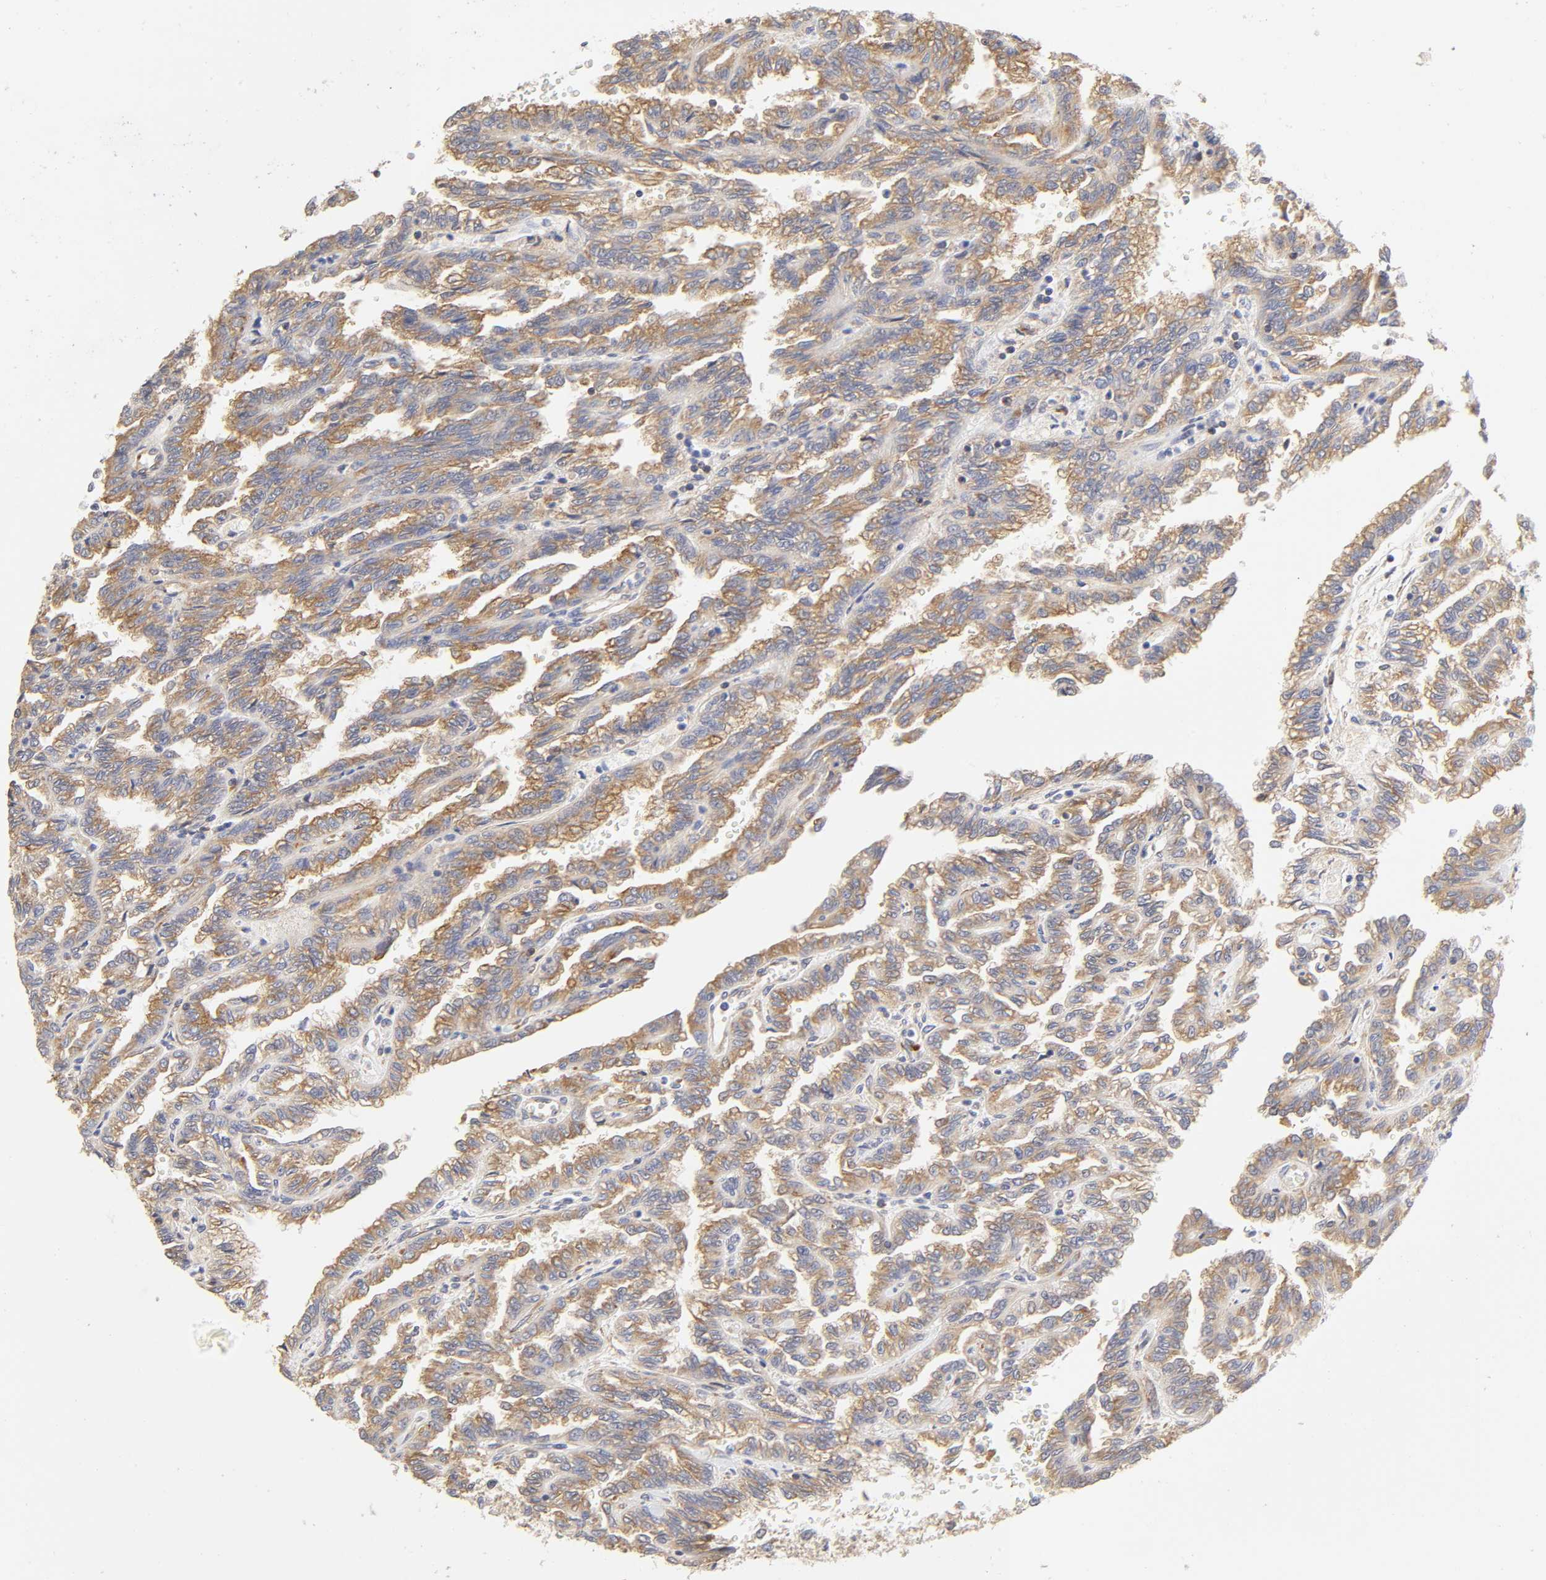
{"staining": {"intensity": "moderate", "quantity": ">75%", "location": "cytoplasmic/membranous"}, "tissue": "renal cancer", "cell_type": "Tumor cells", "image_type": "cancer", "snomed": [{"axis": "morphology", "description": "Inflammation, NOS"}, {"axis": "morphology", "description": "Adenocarcinoma, NOS"}, {"axis": "topography", "description": "Kidney"}], "caption": "Adenocarcinoma (renal) was stained to show a protein in brown. There is medium levels of moderate cytoplasmic/membranous expression in about >75% of tumor cells.", "gene": "RPL14", "patient": {"sex": "male", "age": 68}}